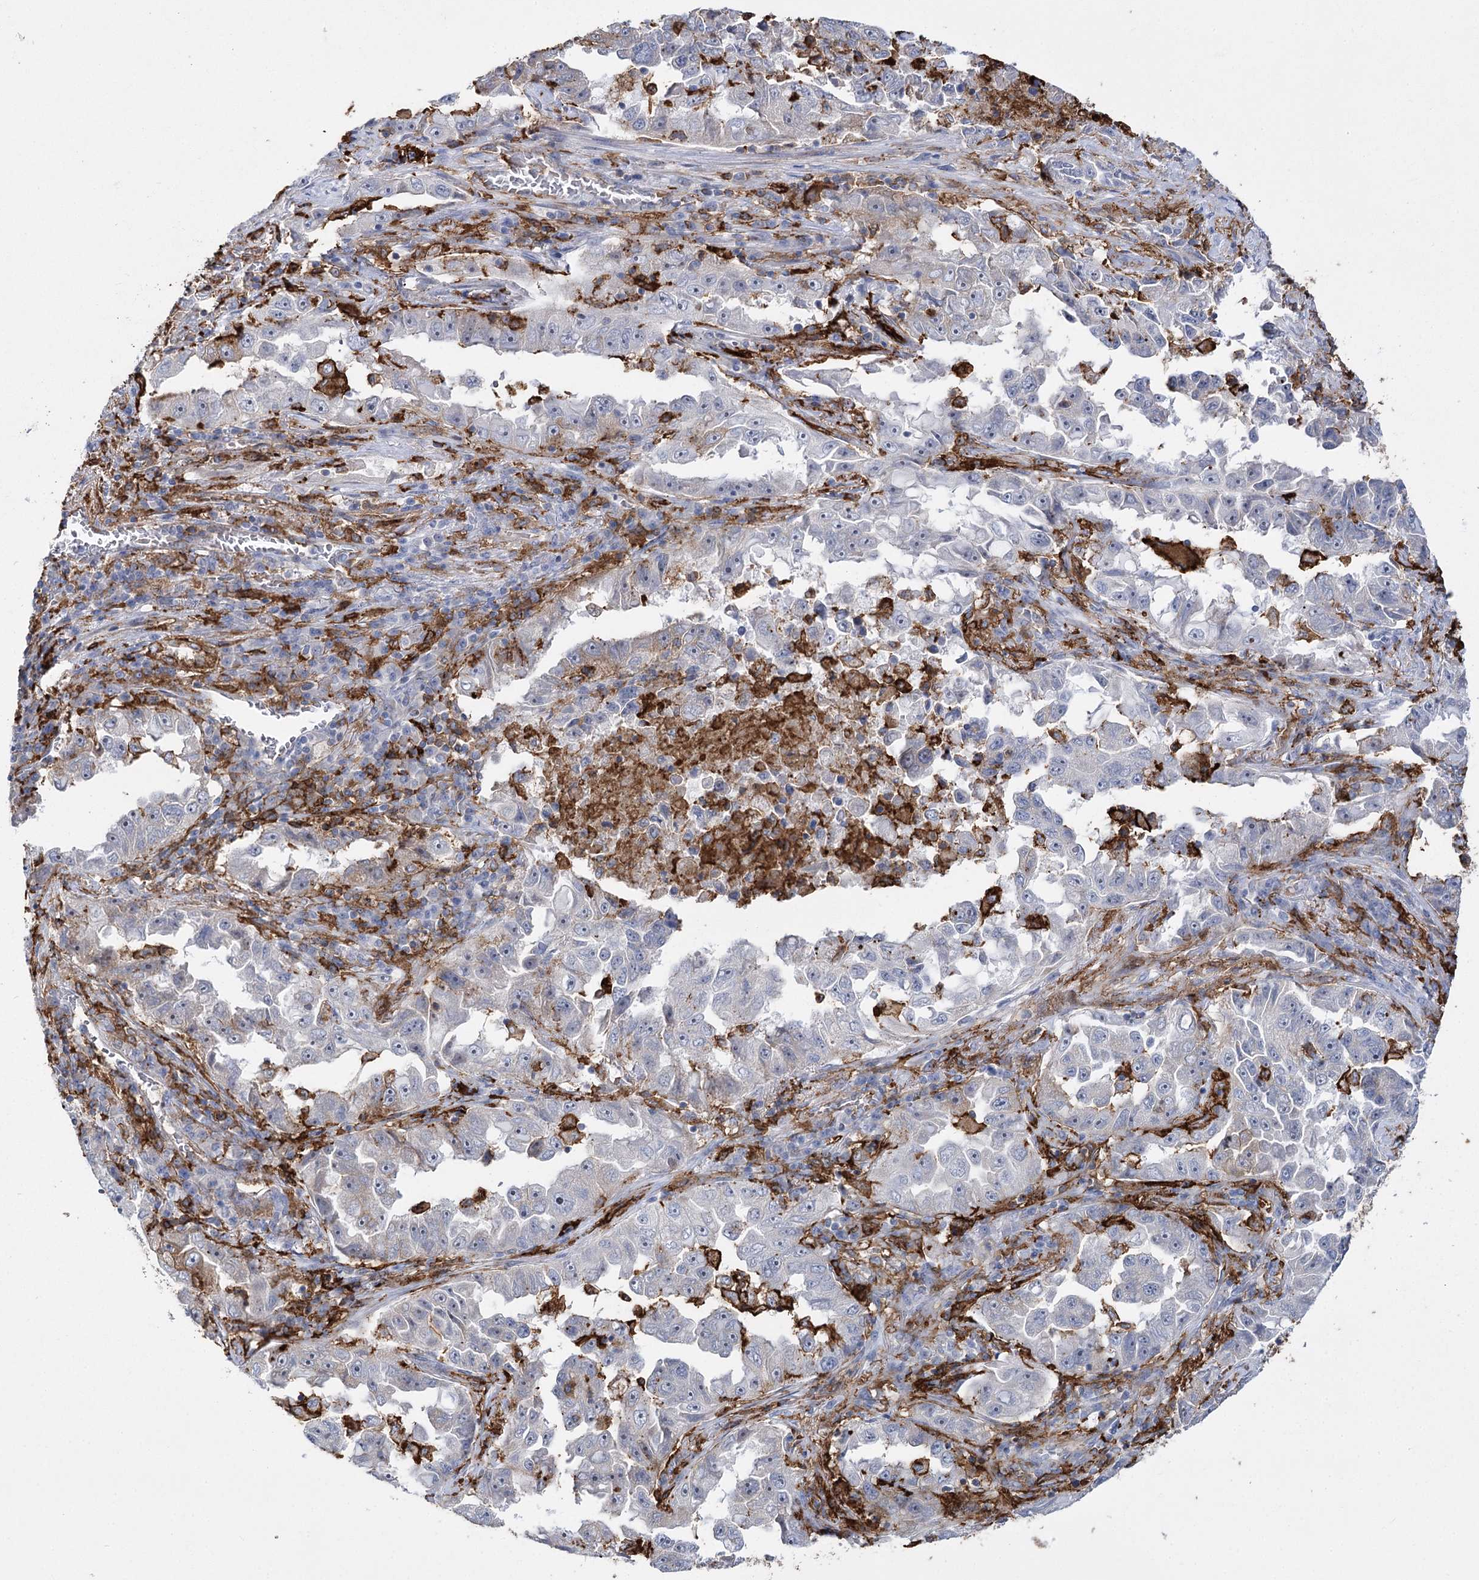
{"staining": {"intensity": "negative", "quantity": "none", "location": "none"}, "tissue": "lung cancer", "cell_type": "Tumor cells", "image_type": "cancer", "snomed": [{"axis": "morphology", "description": "Adenocarcinoma, NOS"}, {"axis": "topography", "description": "Lung"}], "caption": "The image exhibits no staining of tumor cells in adenocarcinoma (lung).", "gene": "PIWIL4", "patient": {"sex": "female", "age": 51}}